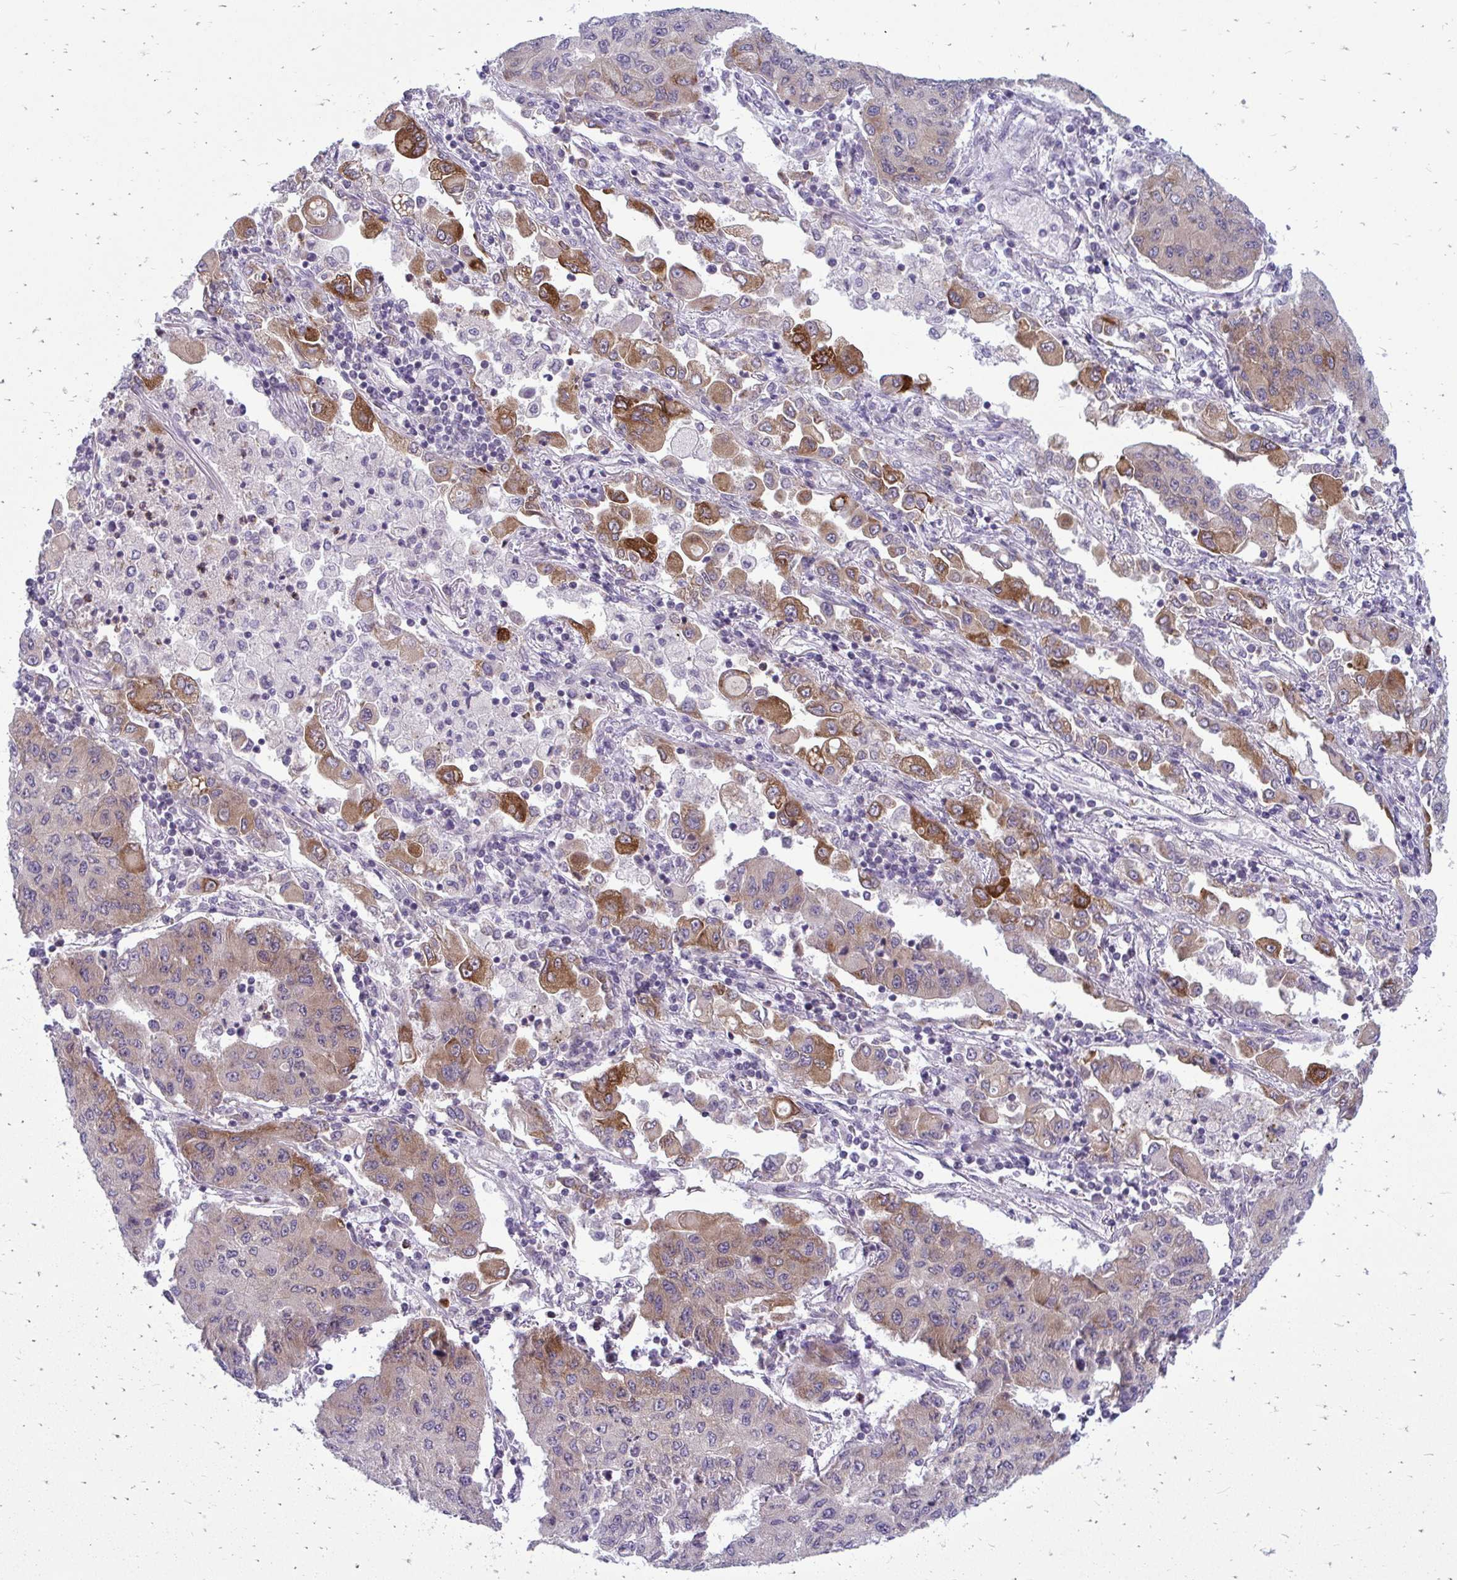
{"staining": {"intensity": "moderate", "quantity": "25%-75%", "location": "cytoplasmic/membranous"}, "tissue": "lung cancer", "cell_type": "Tumor cells", "image_type": "cancer", "snomed": [{"axis": "morphology", "description": "Squamous cell carcinoma, NOS"}, {"axis": "topography", "description": "Lung"}], "caption": "This photomicrograph exhibits lung cancer (squamous cell carcinoma) stained with immunohistochemistry (IHC) to label a protein in brown. The cytoplasmic/membranous of tumor cells show moderate positivity for the protein. Nuclei are counter-stained blue.", "gene": "ACSL5", "patient": {"sex": "male", "age": 74}}